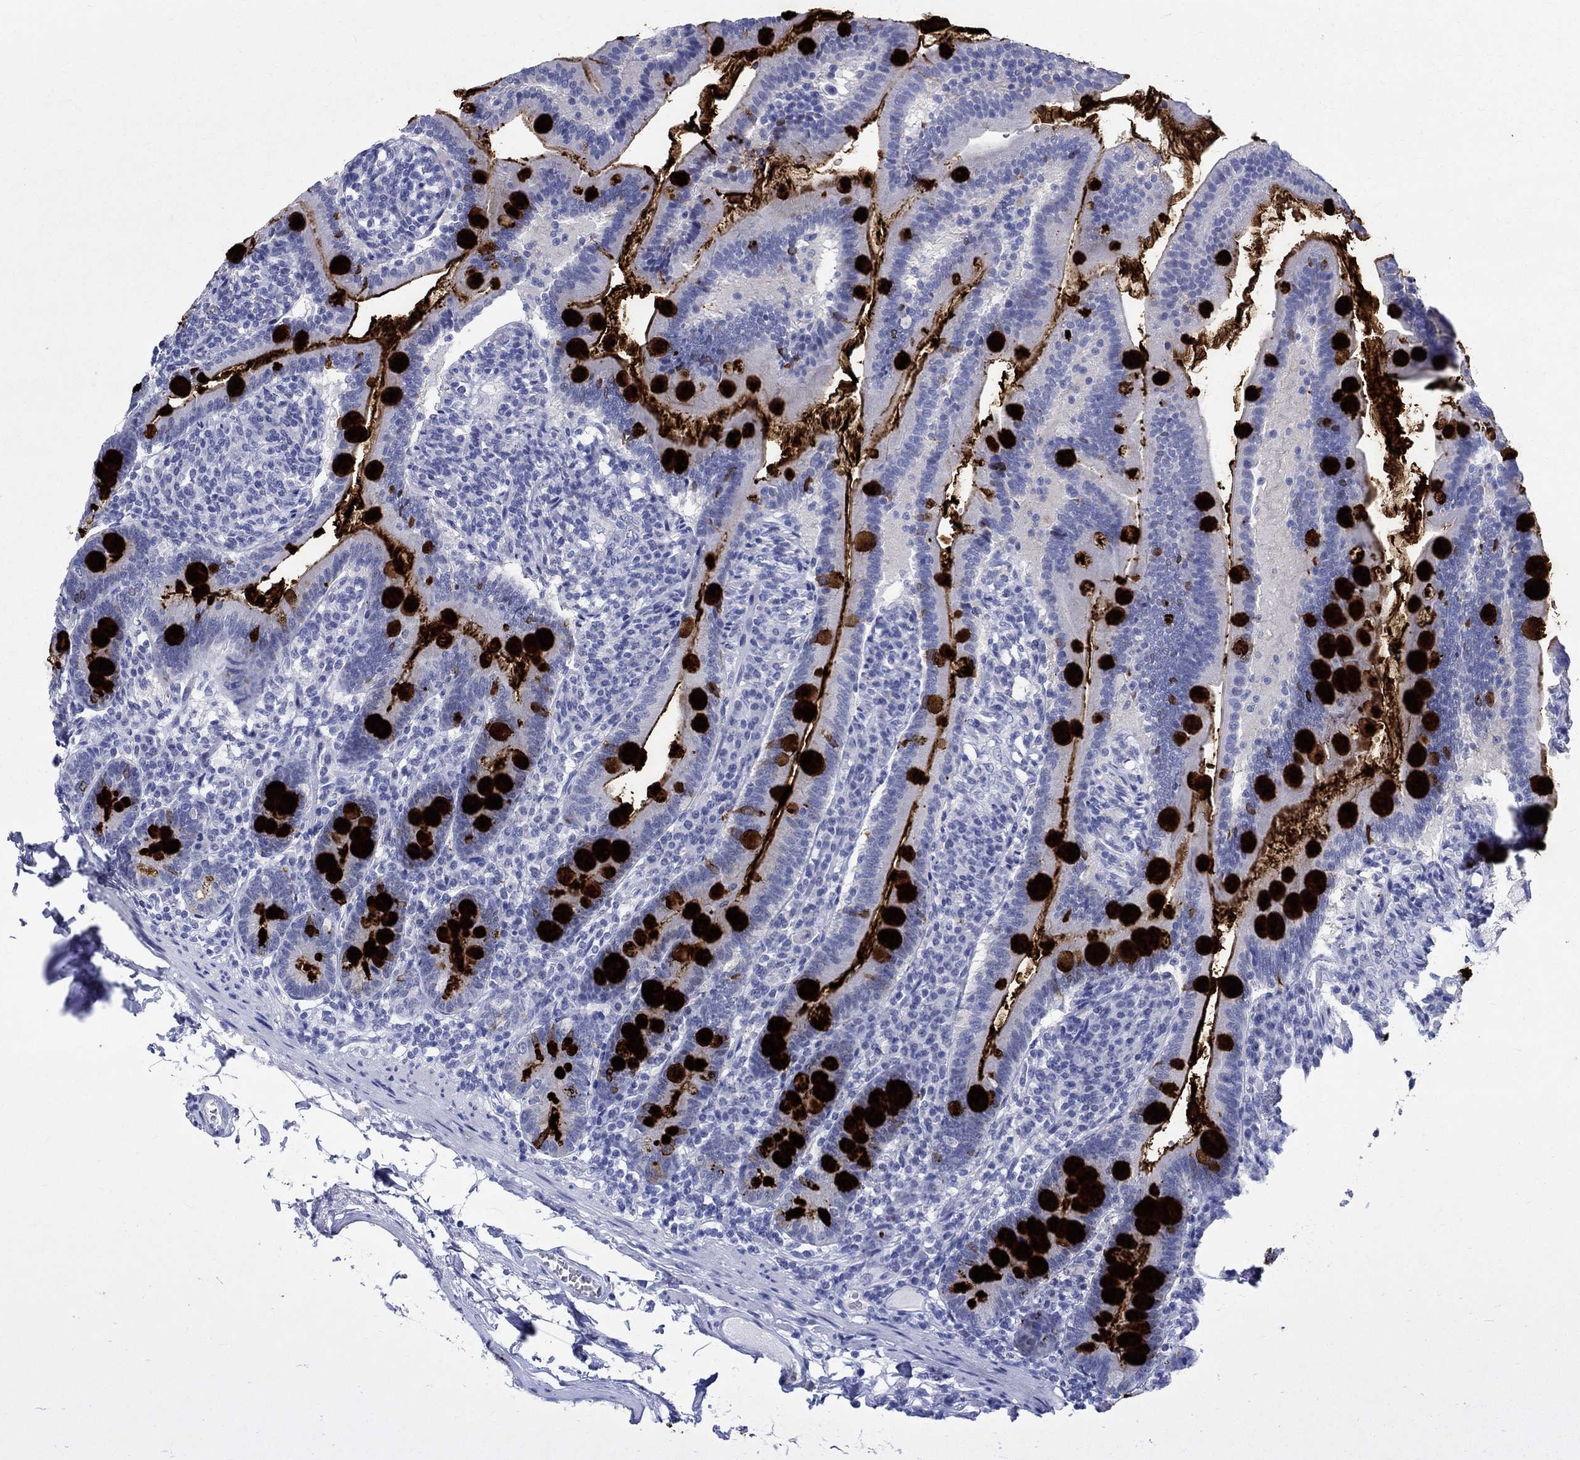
{"staining": {"intensity": "strong", "quantity": "25%-75%", "location": "cytoplasmic/membranous"}, "tissue": "duodenum", "cell_type": "Glandular cells", "image_type": "normal", "snomed": [{"axis": "morphology", "description": "Normal tissue, NOS"}, {"axis": "topography", "description": "Duodenum"}], "caption": "Immunohistochemistry (IHC) image of benign human duodenum stained for a protein (brown), which shows high levels of strong cytoplasmic/membranous positivity in about 25%-75% of glandular cells.", "gene": "BSPRY", "patient": {"sex": "female", "age": 67}}